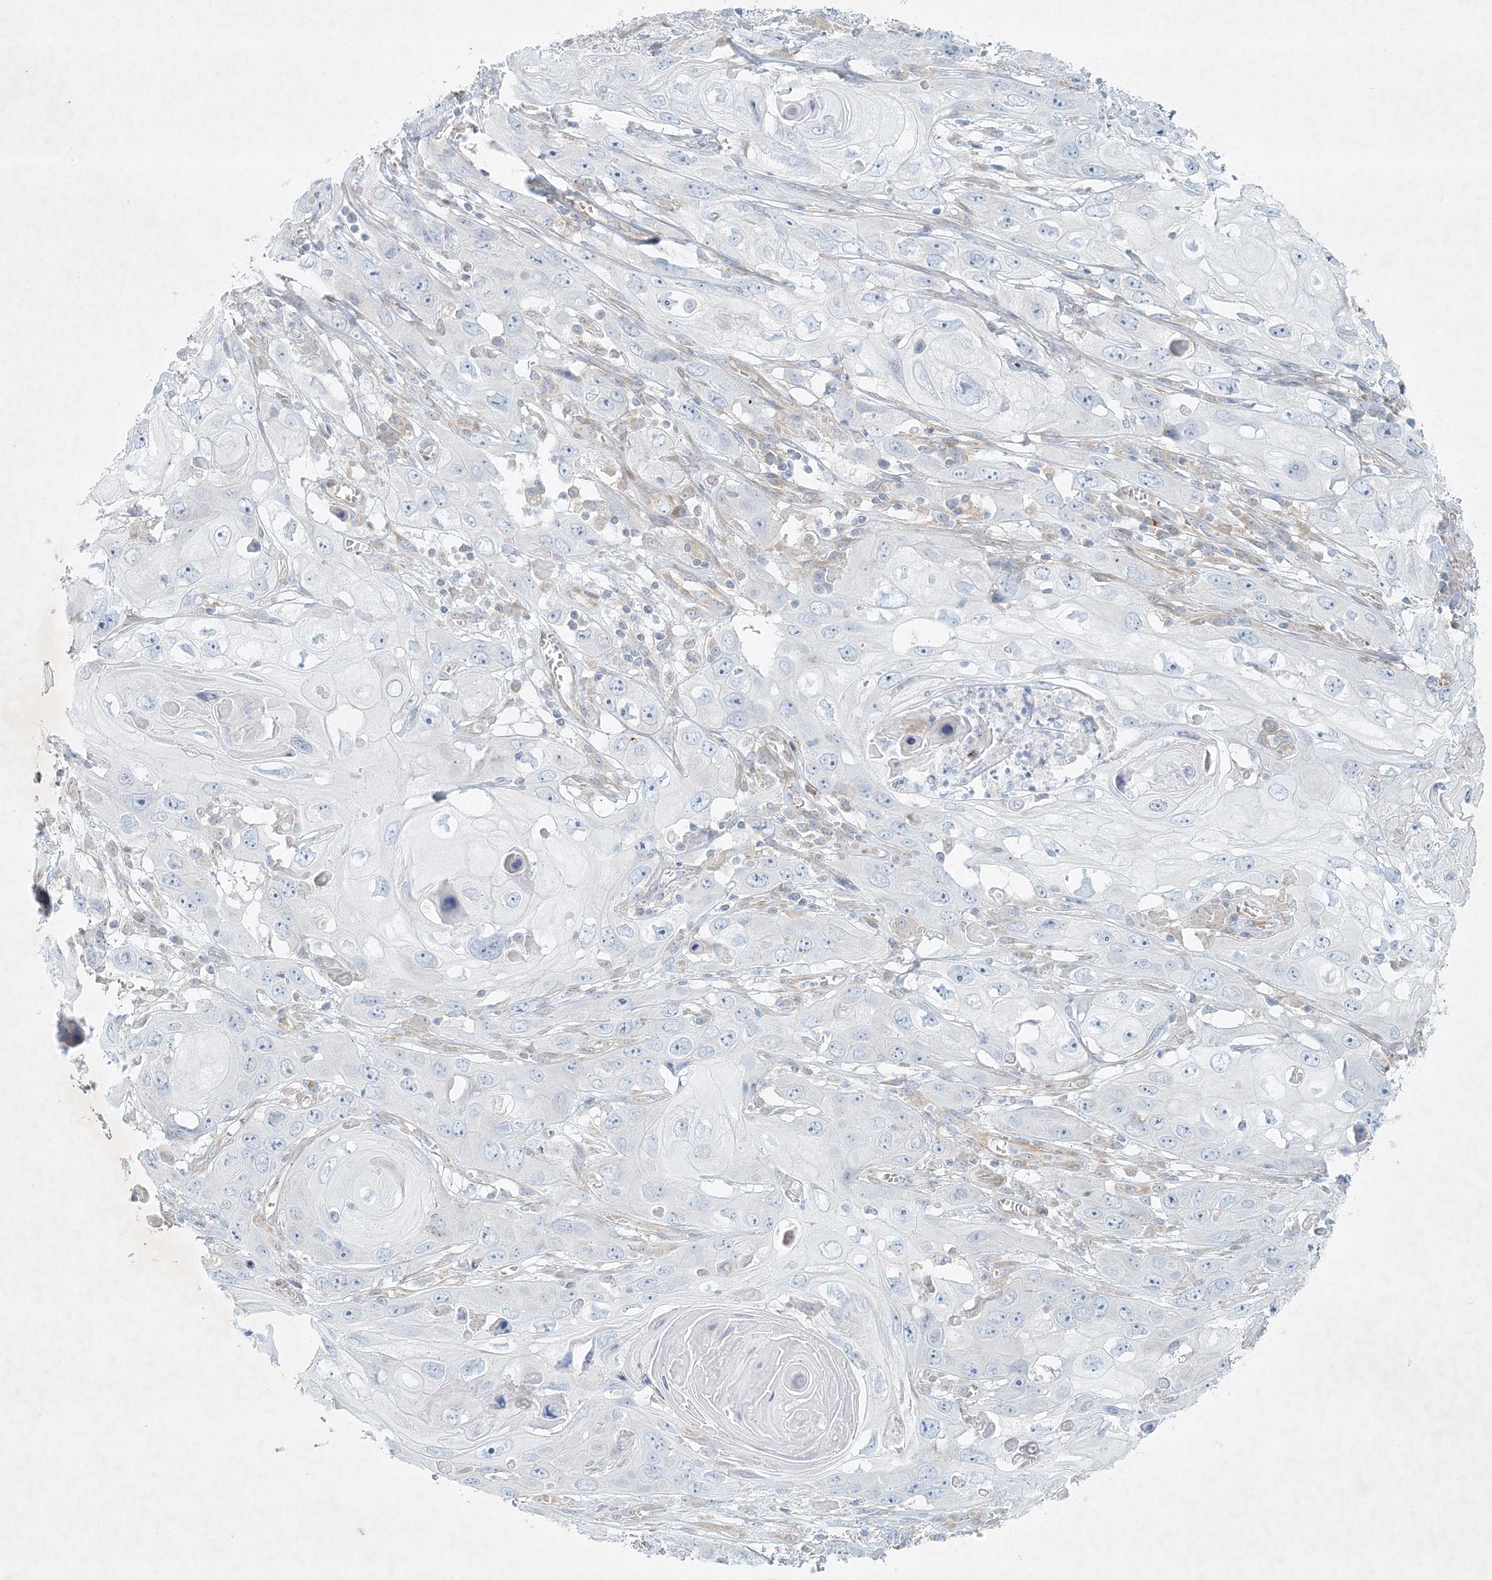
{"staining": {"intensity": "negative", "quantity": "none", "location": "none"}, "tissue": "skin cancer", "cell_type": "Tumor cells", "image_type": "cancer", "snomed": [{"axis": "morphology", "description": "Squamous cell carcinoma, NOS"}, {"axis": "topography", "description": "Skin"}], "caption": "Skin cancer was stained to show a protein in brown. There is no significant staining in tumor cells. Brightfield microscopy of IHC stained with DAB (3,3'-diaminobenzidine) (brown) and hematoxylin (blue), captured at high magnification.", "gene": "STK11IP", "patient": {"sex": "male", "age": 55}}